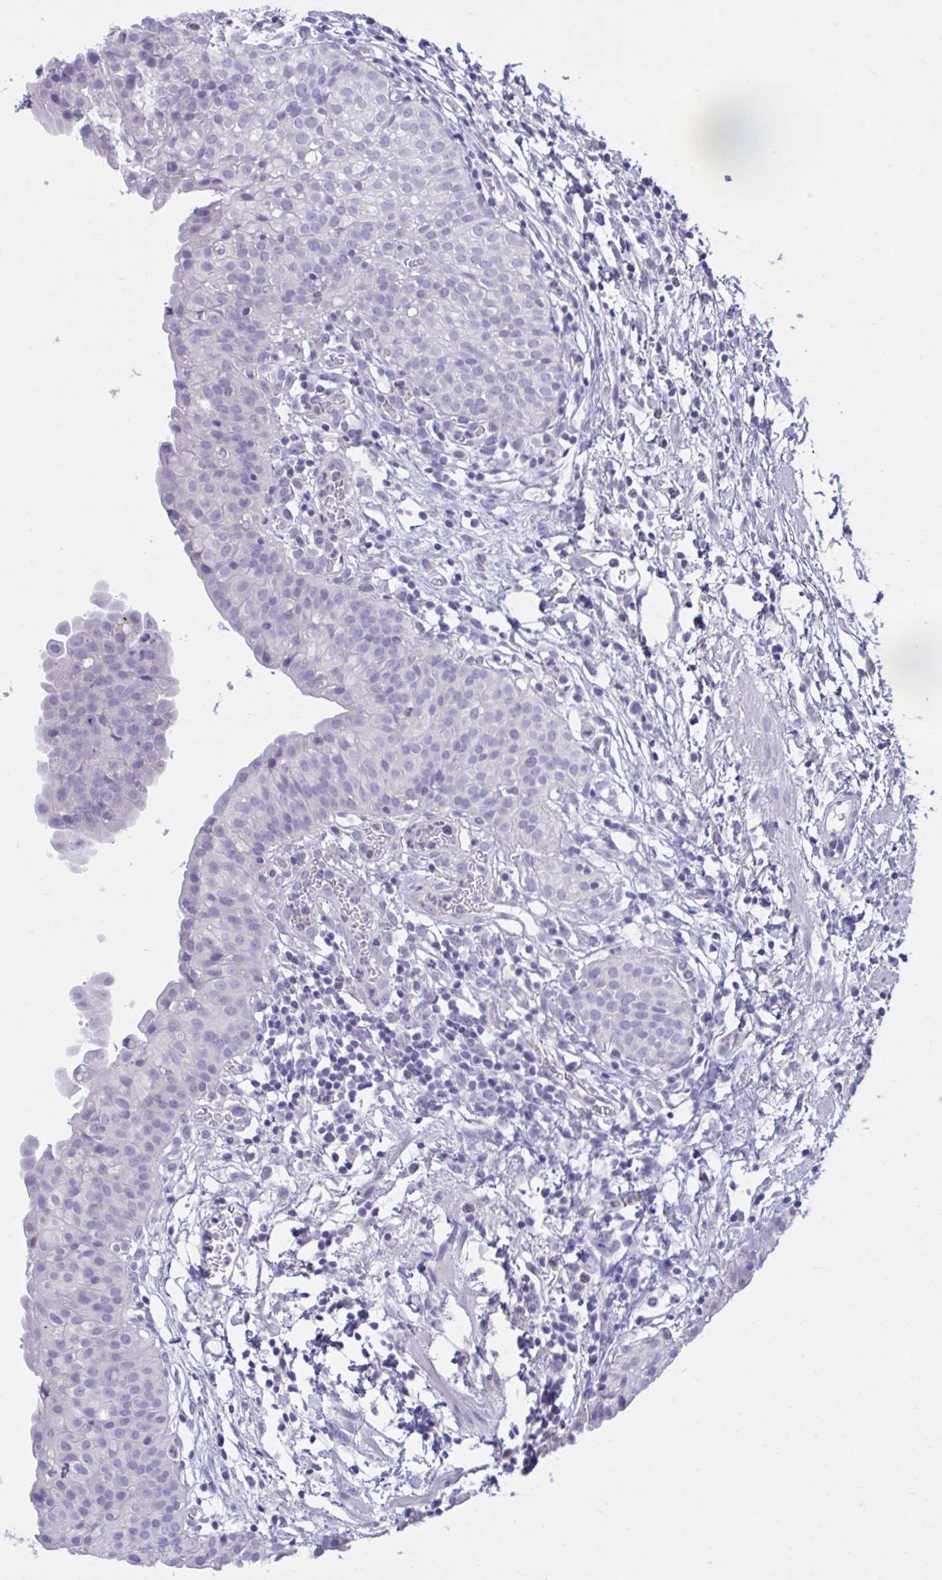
{"staining": {"intensity": "negative", "quantity": "none", "location": "none"}, "tissue": "urinary bladder", "cell_type": "Urothelial cells", "image_type": "normal", "snomed": [{"axis": "morphology", "description": "Normal tissue, NOS"}, {"axis": "morphology", "description": "Inflammation, NOS"}, {"axis": "topography", "description": "Urinary bladder"}], "caption": "High magnification brightfield microscopy of benign urinary bladder stained with DAB (brown) and counterstained with hematoxylin (blue): urothelial cells show no significant positivity.", "gene": "PLEKHH1", "patient": {"sex": "male", "age": 57}}